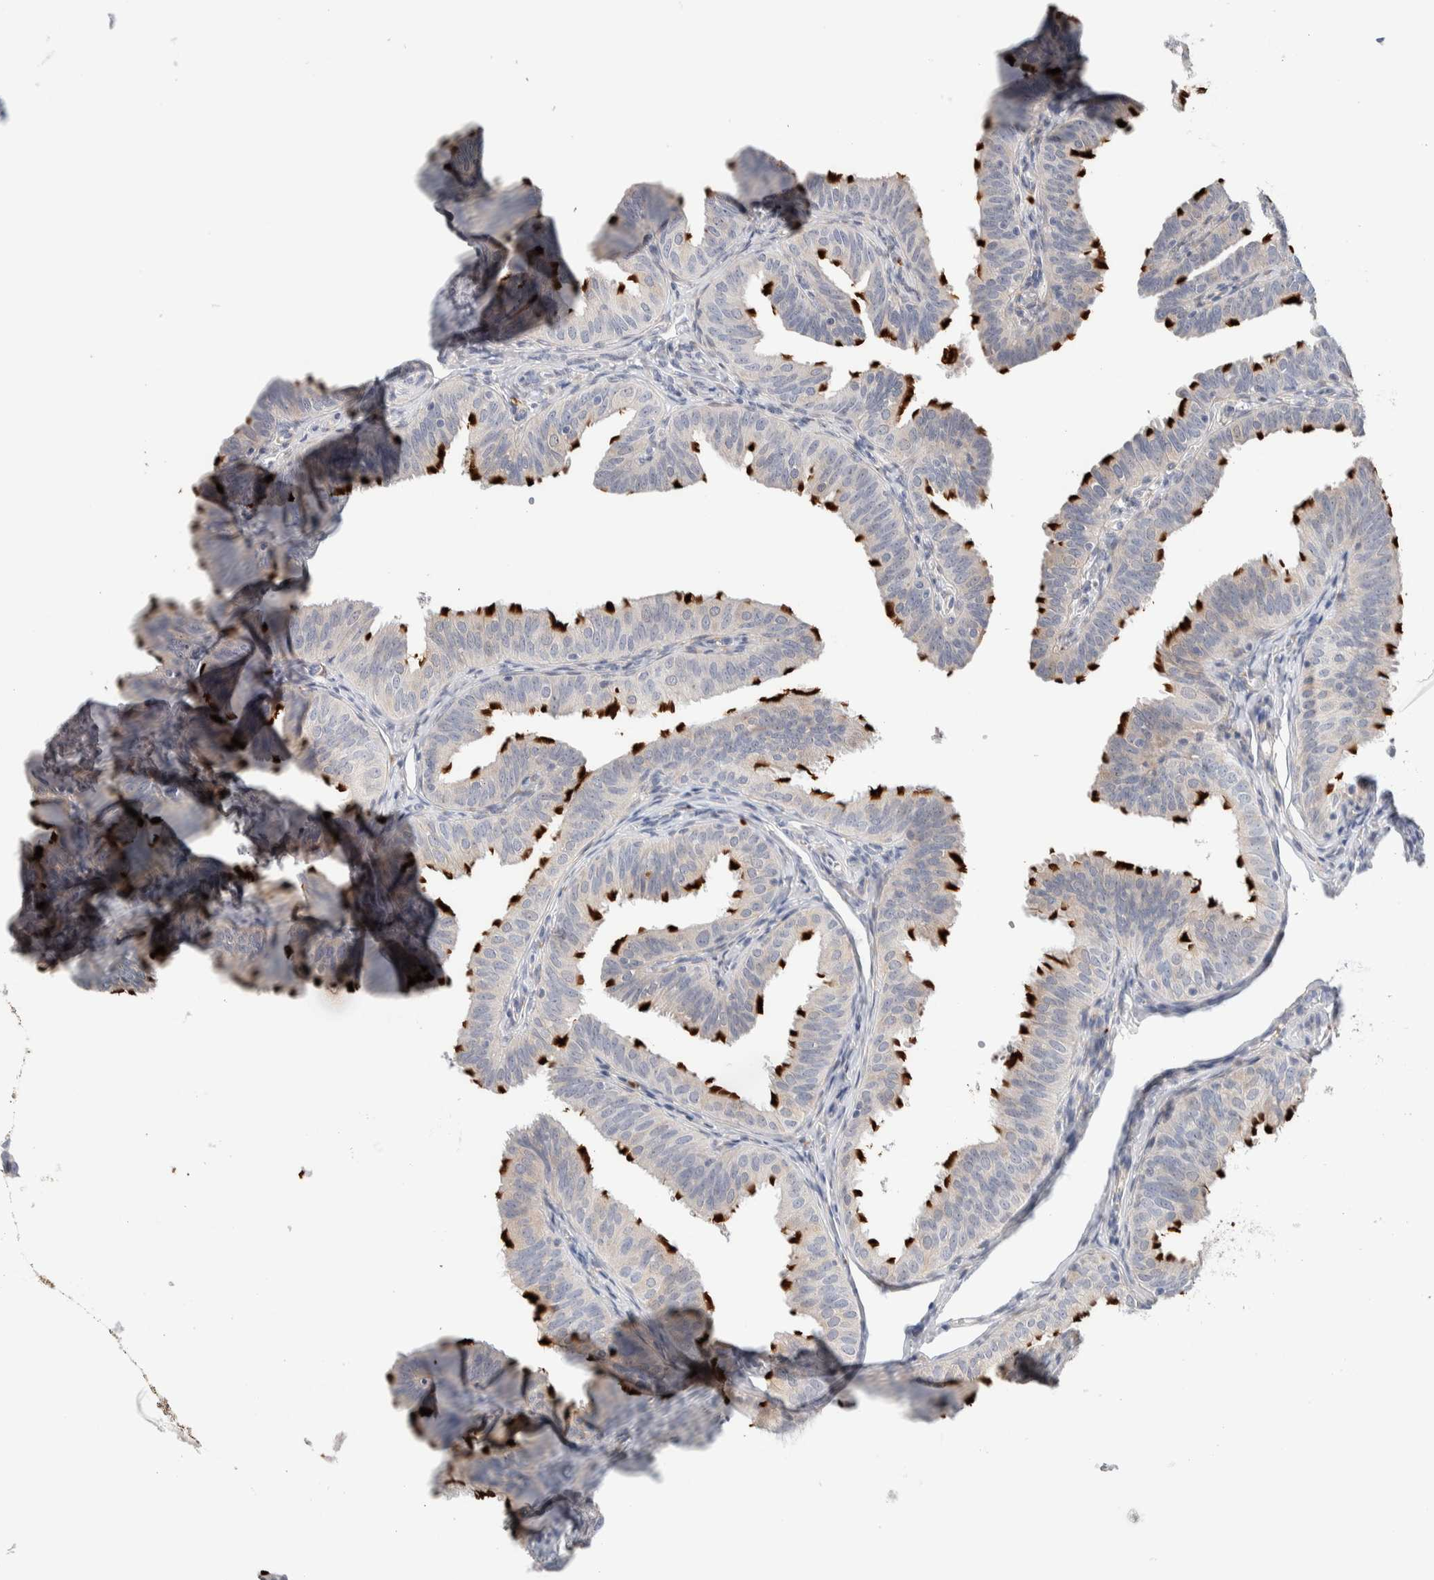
{"staining": {"intensity": "strong", "quantity": "25%-75%", "location": "cytoplasmic/membranous"}, "tissue": "fallopian tube", "cell_type": "Glandular cells", "image_type": "normal", "snomed": [{"axis": "morphology", "description": "Normal tissue, NOS"}, {"axis": "topography", "description": "Fallopian tube"}], "caption": "A high amount of strong cytoplasmic/membranous staining is seen in approximately 25%-75% of glandular cells in benign fallopian tube.", "gene": "DNAJB6", "patient": {"sex": "female", "age": 35}}